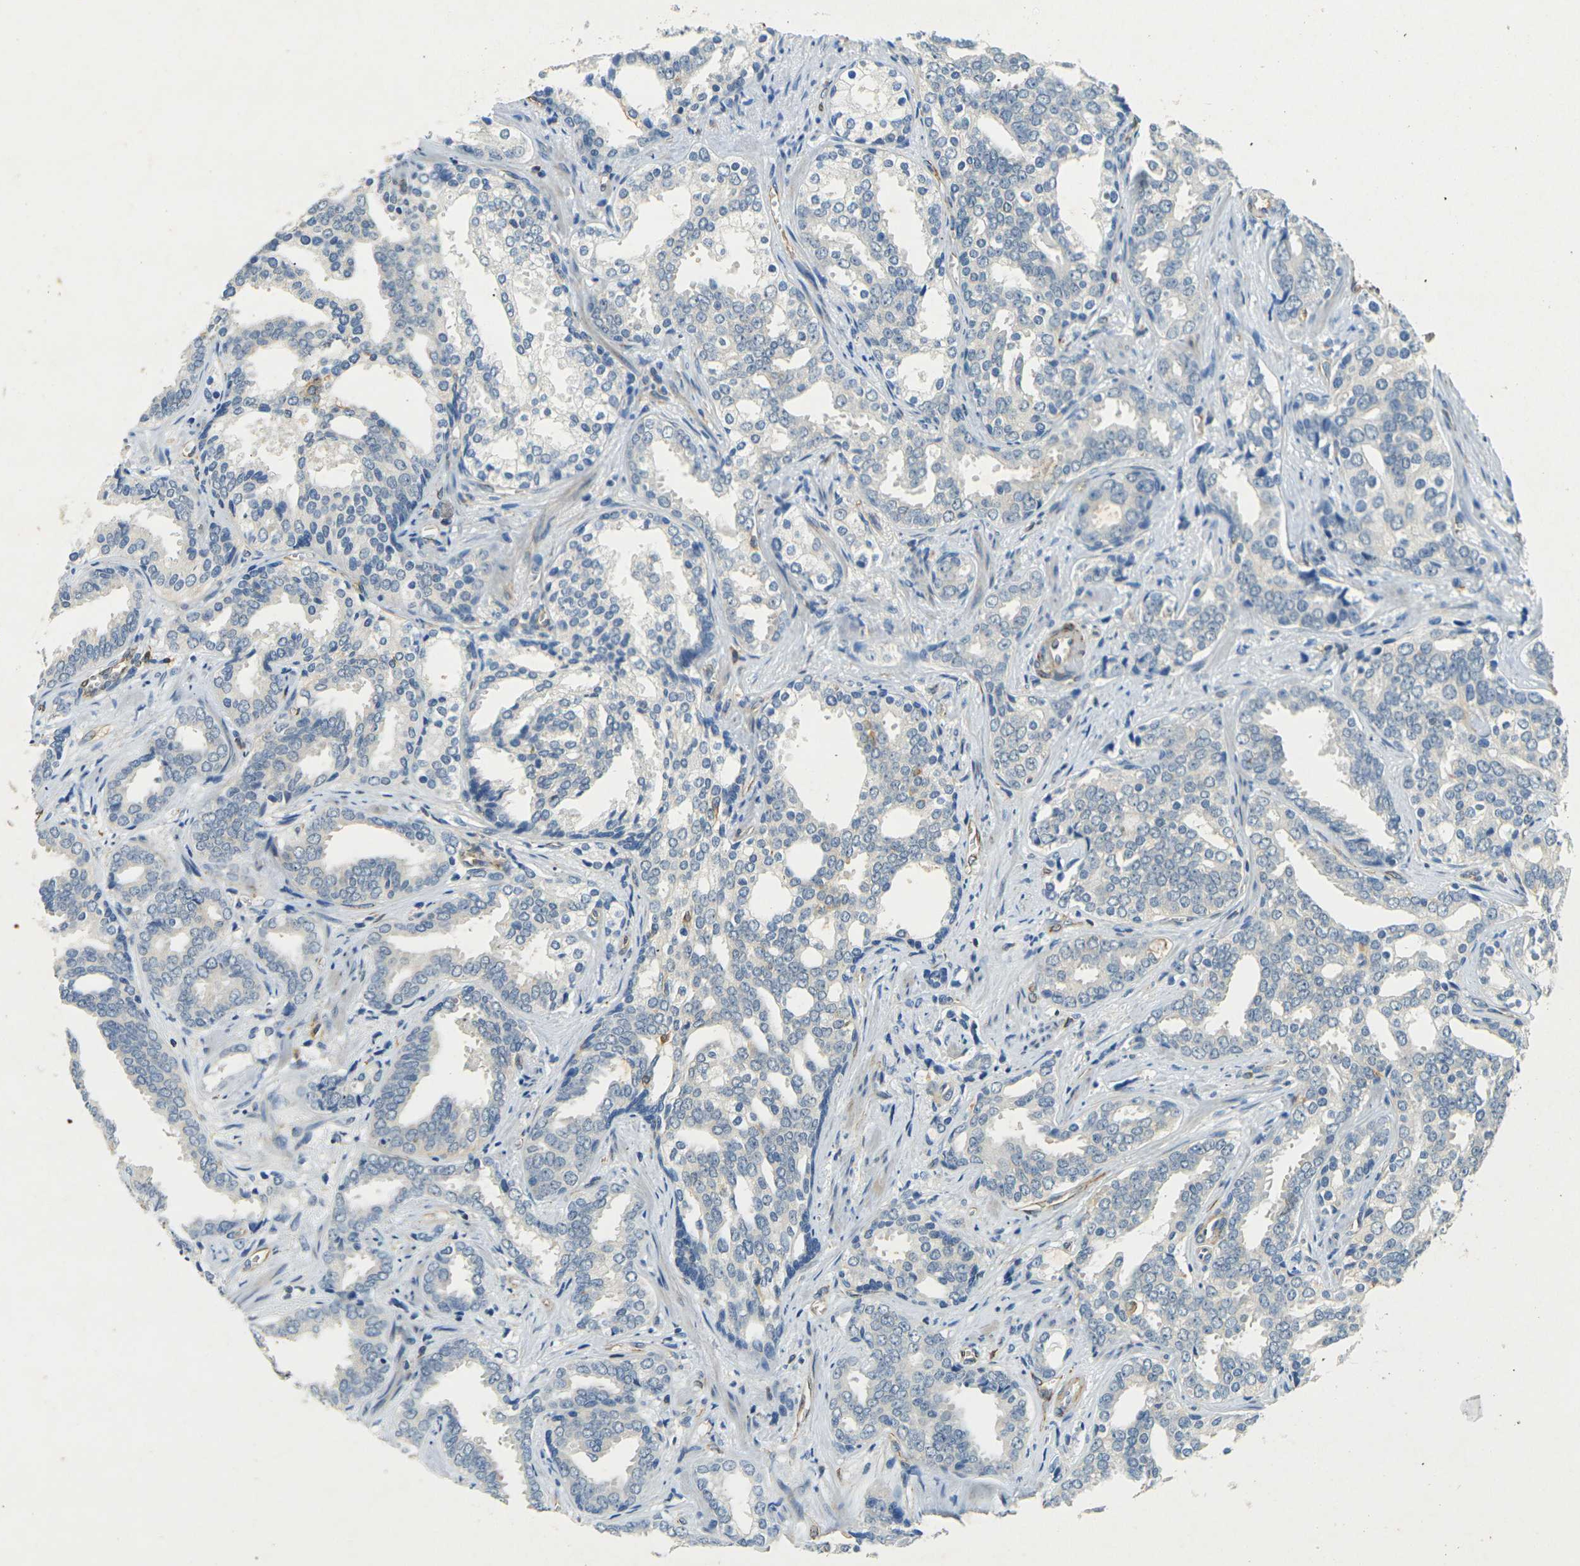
{"staining": {"intensity": "negative", "quantity": "none", "location": "none"}, "tissue": "prostate cancer", "cell_type": "Tumor cells", "image_type": "cancer", "snomed": [{"axis": "morphology", "description": "Adenocarcinoma, High grade"}, {"axis": "topography", "description": "Prostate"}], "caption": "IHC image of neoplastic tissue: human prostate cancer stained with DAB (3,3'-diaminobenzidine) shows no significant protein expression in tumor cells.", "gene": "SORT1", "patient": {"sex": "male", "age": 67}}